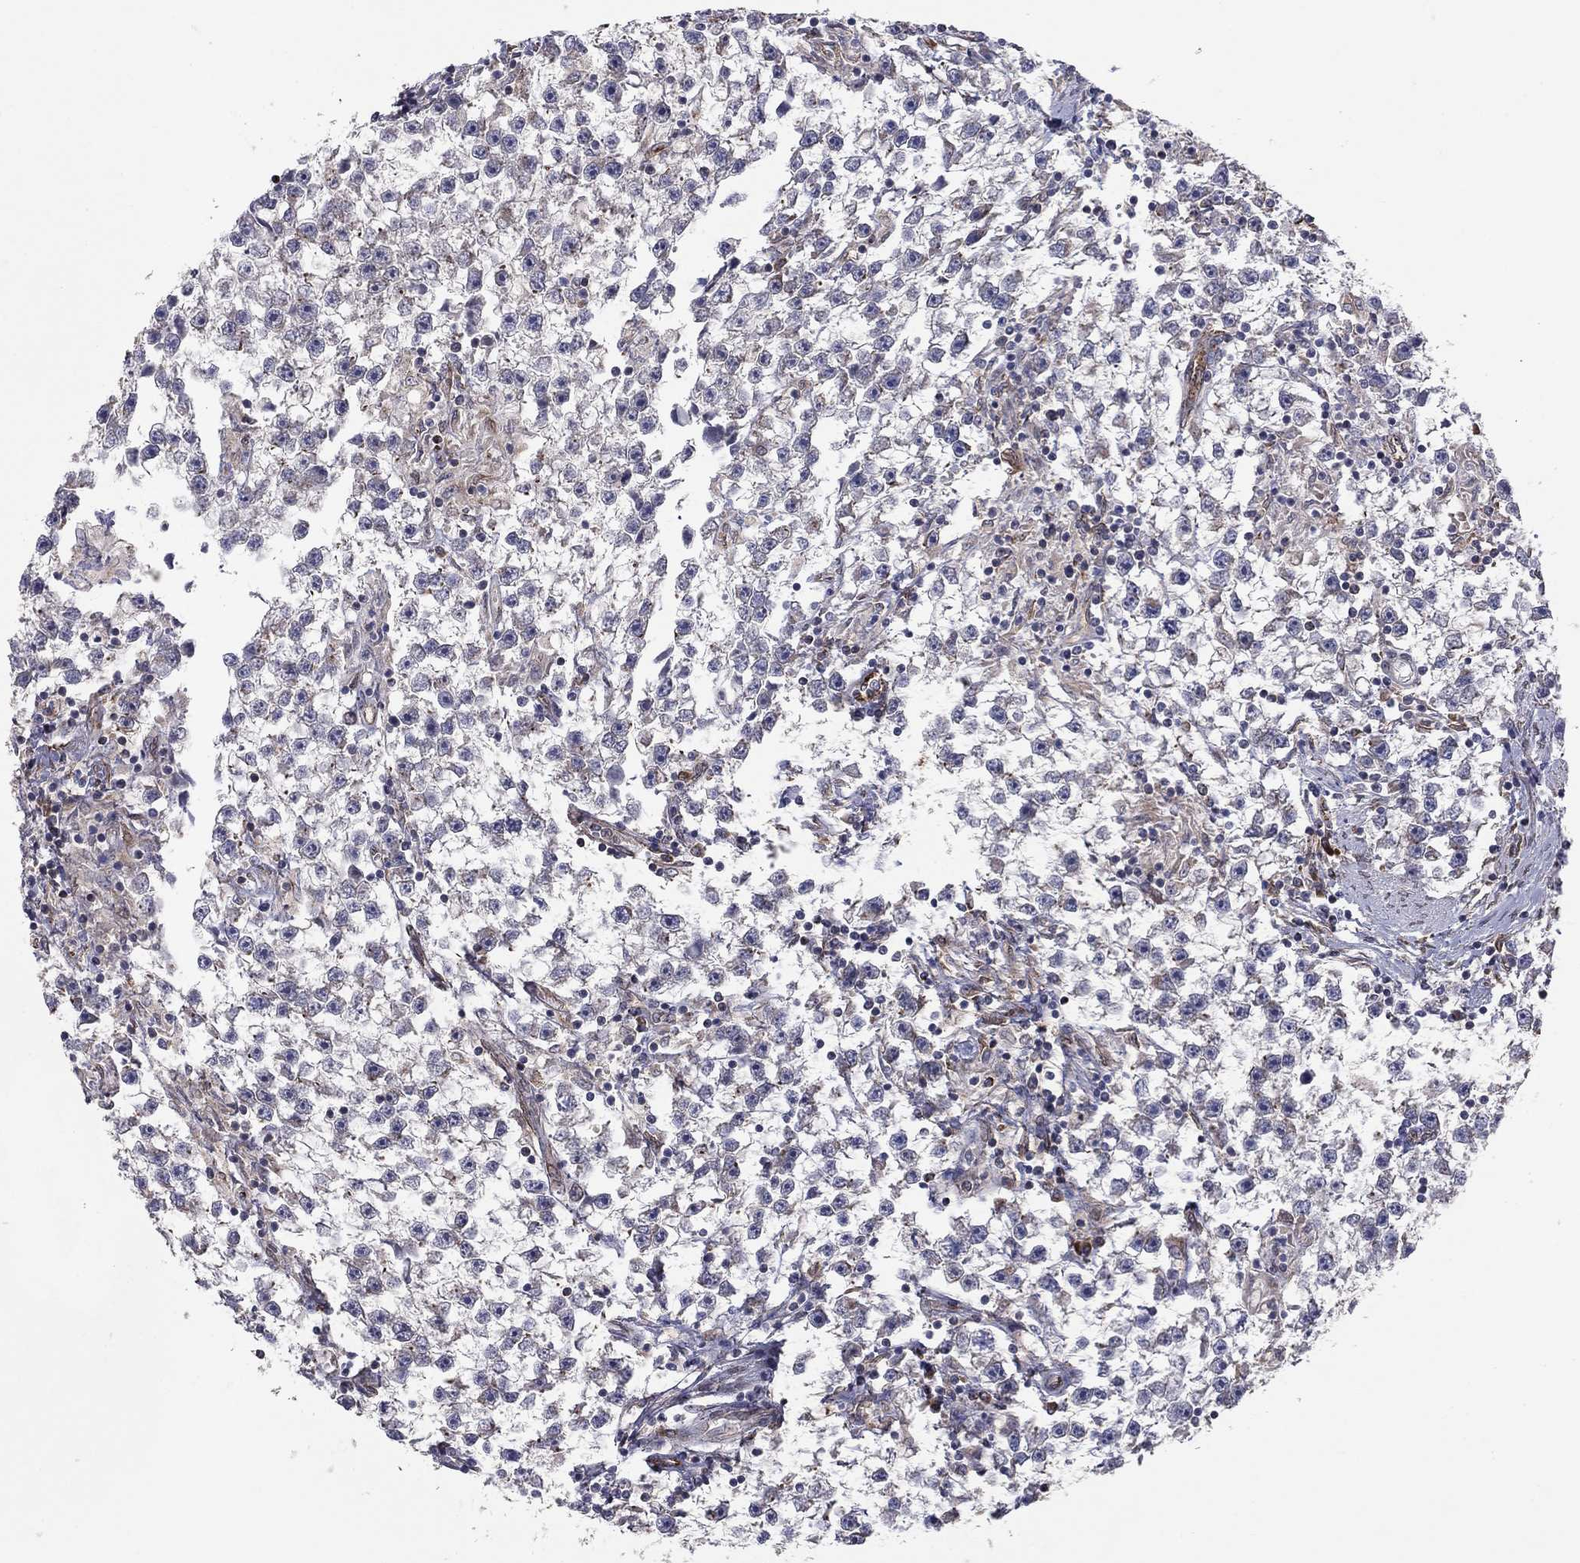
{"staining": {"intensity": "negative", "quantity": "none", "location": "none"}, "tissue": "testis cancer", "cell_type": "Tumor cells", "image_type": "cancer", "snomed": [{"axis": "morphology", "description": "Seminoma, NOS"}, {"axis": "topography", "description": "Testis"}], "caption": "A histopathology image of human testis seminoma is negative for staining in tumor cells.", "gene": "YIF1A", "patient": {"sex": "male", "age": 59}}